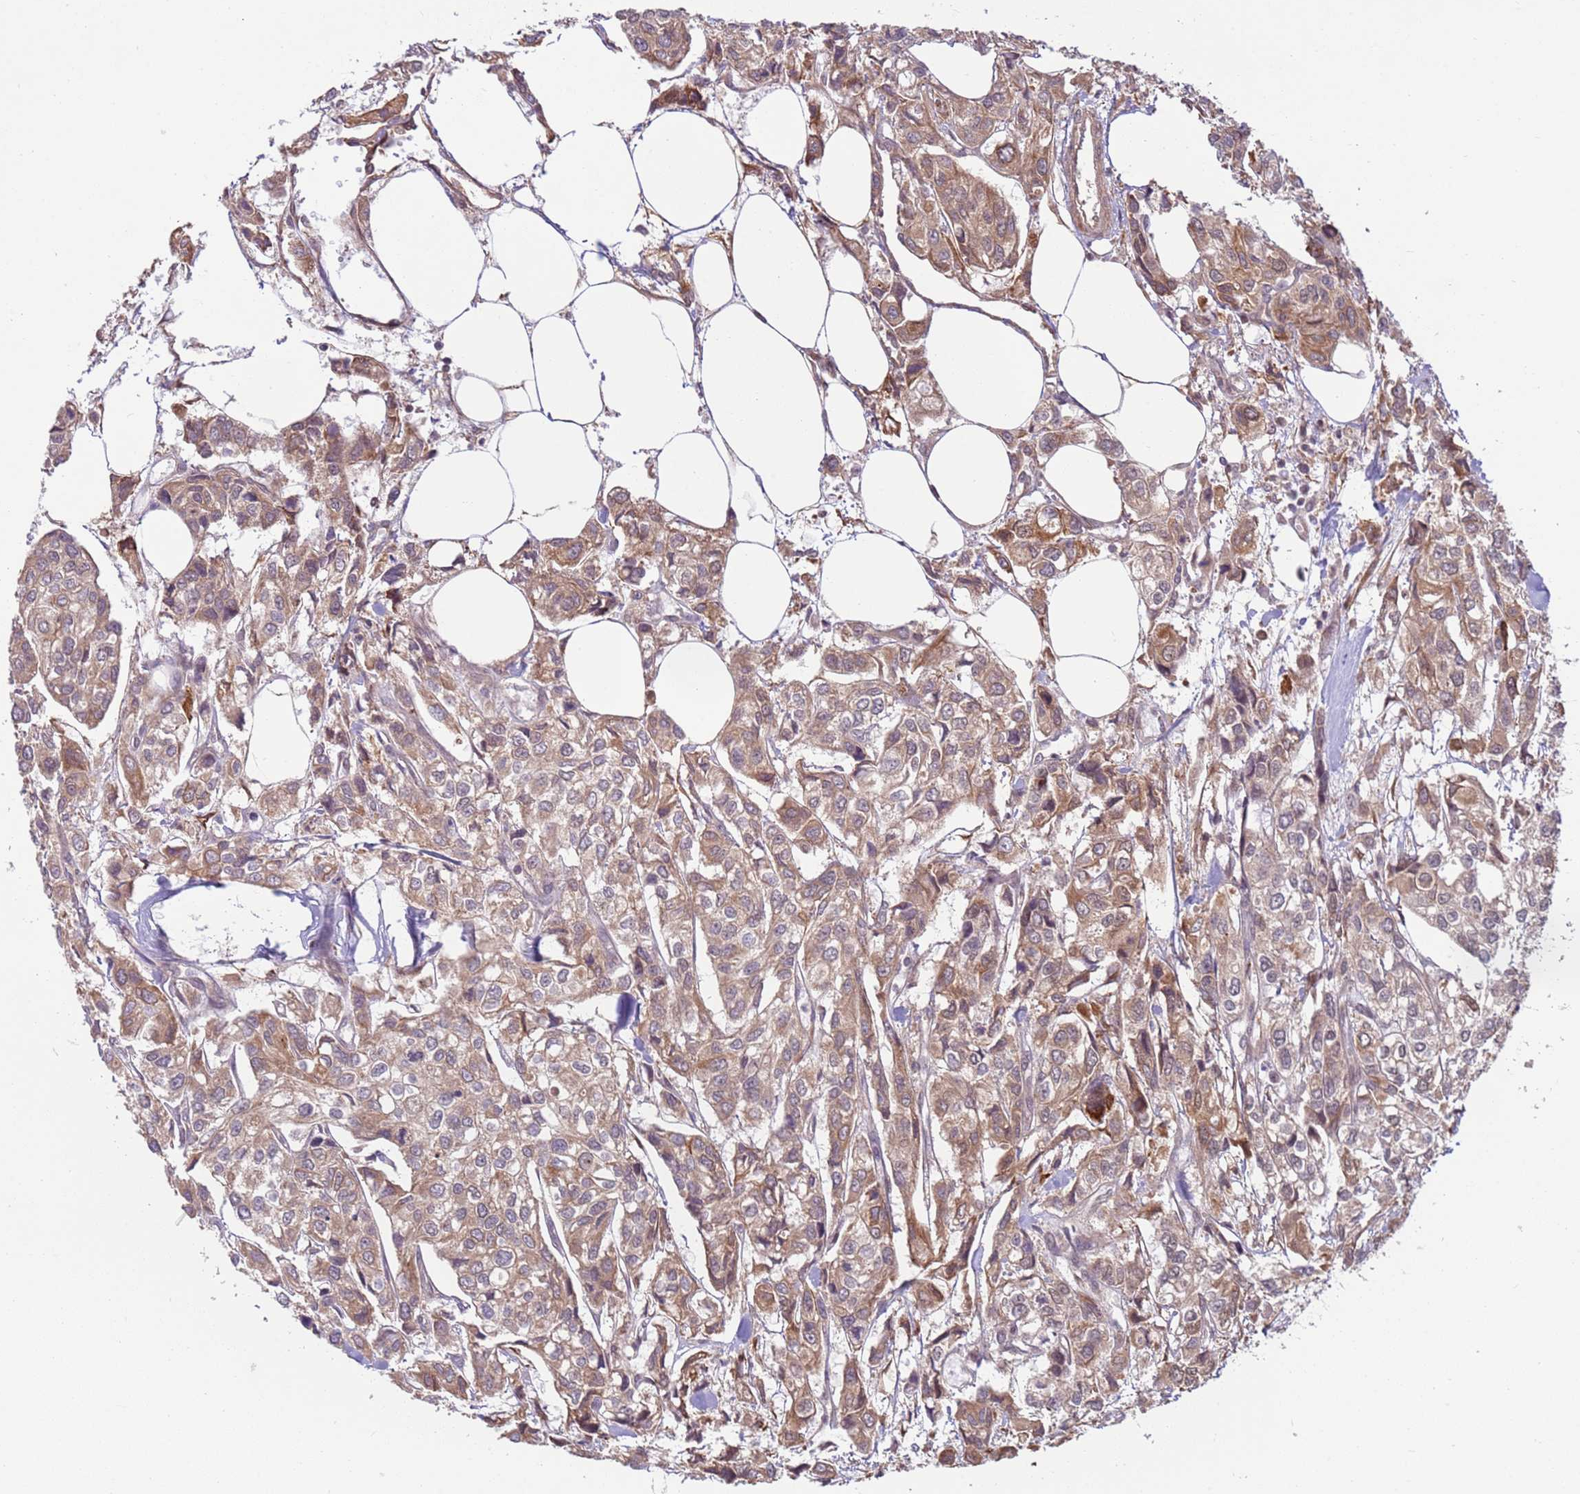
{"staining": {"intensity": "moderate", "quantity": ">75%", "location": "cytoplasmic/membranous"}, "tissue": "urothelial cancer", "cell_type": "Tumor cells", "image_type": "cancer", "snomed": [{"axis": "morphology", "description": "Urothelial carcinoma, High grade"}, {"axis": "topography", "description": "Urinary bladder"}], "caption": "Immunohistochemical staining of human high-grade urothelial carcinoma shows moderate cytoplasmic/membranous protein expression in approximately >75% of tumor cells.", "gene": "DCAF4", "patient": {"sex": "male", "age": 67}}